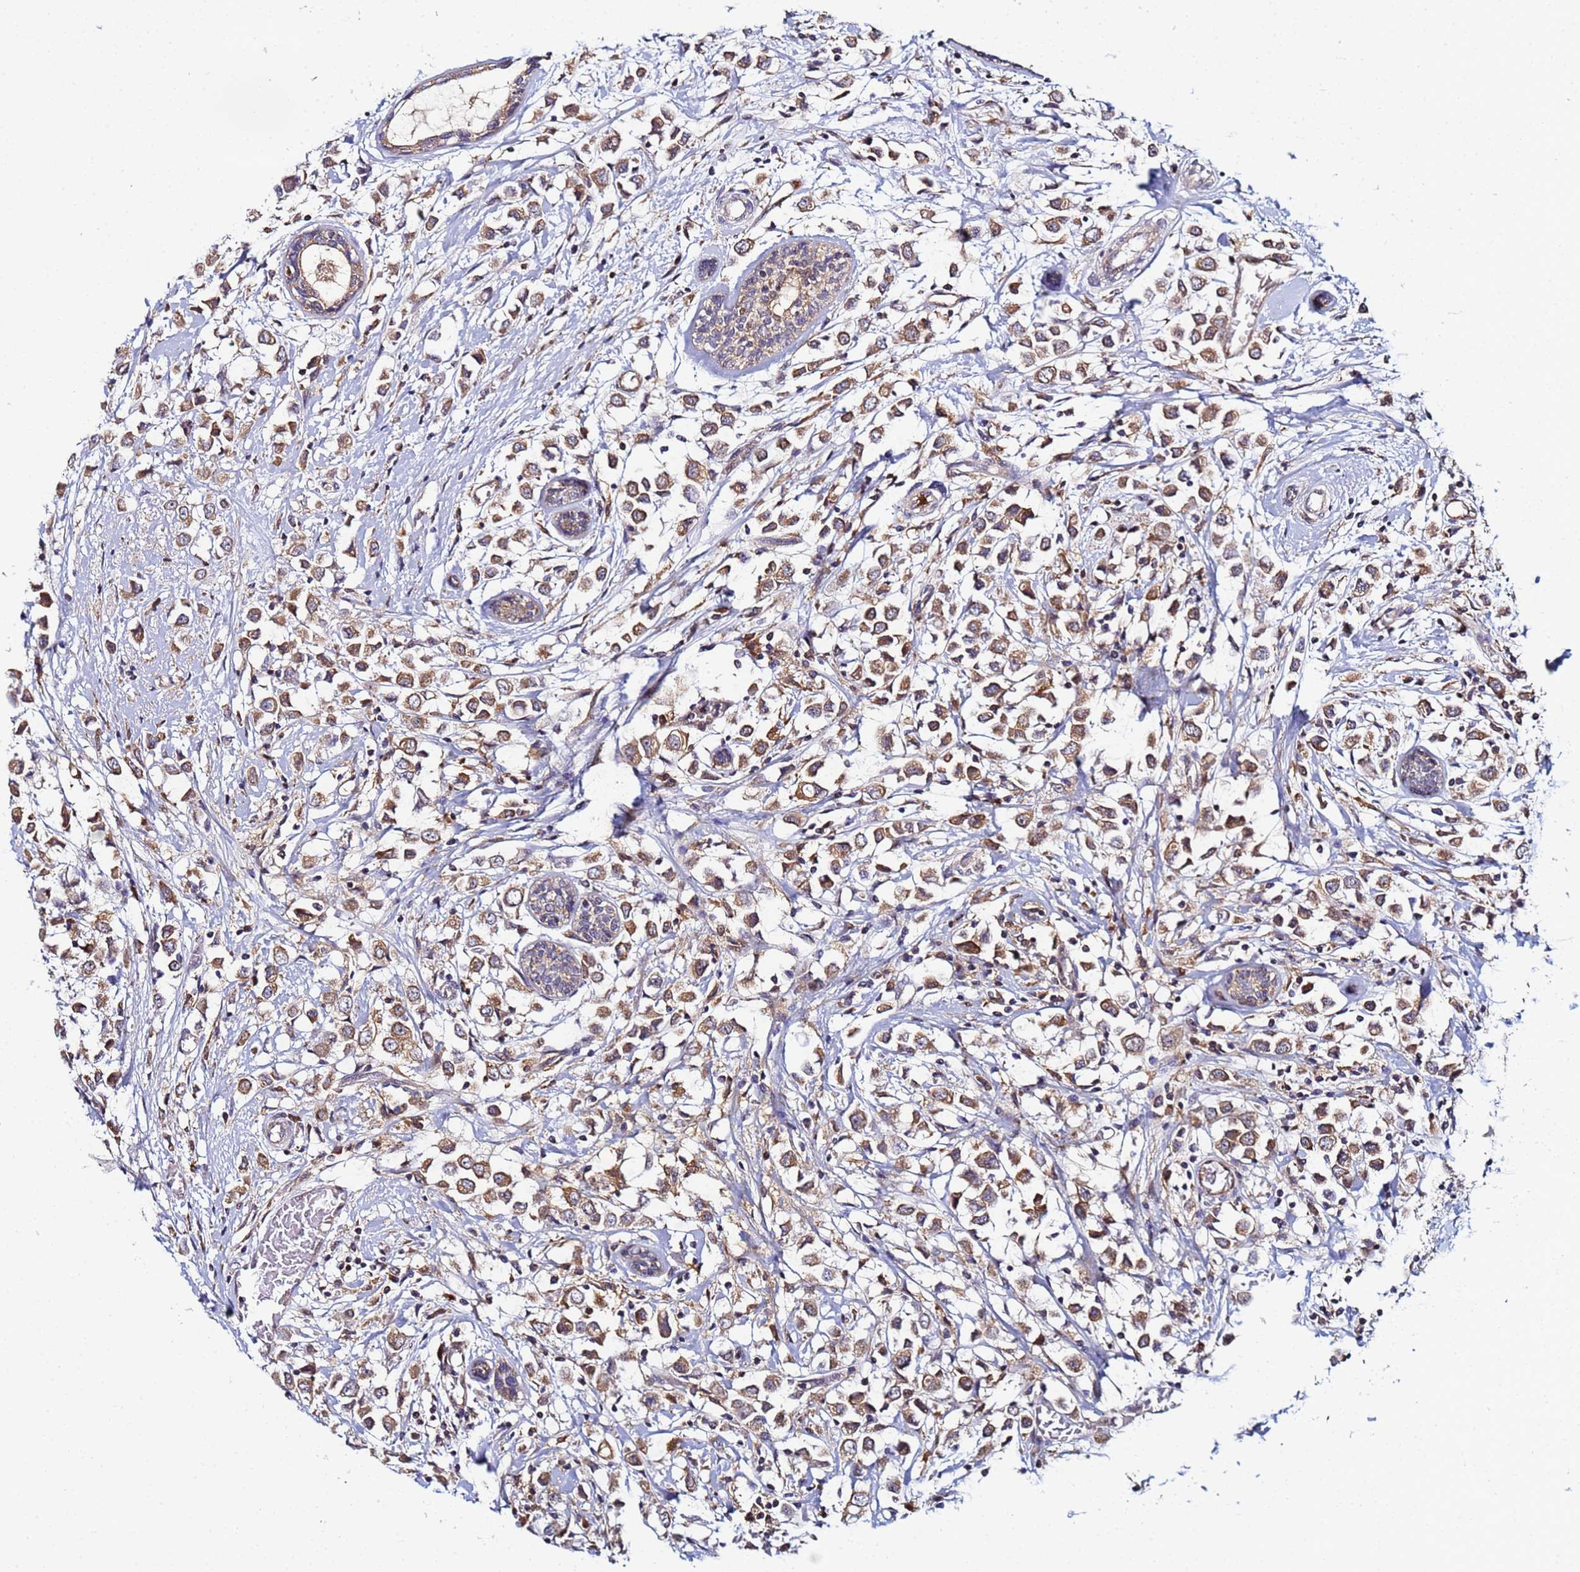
{"staining": {"intensity": "moderate", "quantity": ">75%", "location": "cytoplasmic/membranous"}, "tissue": "breast cancer", "cell_type": "Tumor cells", "image_type": "cancer", "snomed": [{"axis": "morphology", "description": "Duct carcinoma"}, {"axis": "topography", "description": "Breast"}], "caption": "This image reveals breast infiltrating ductal carcinoma stained with immunohistochemistry to label a protein in brown. The cytoplasmic/membranous of tumor cells show moderate positivity for the protein. Nuclei are counter-stained blue.", "gene": "CCDC127", "patient": {"sex": "female", "age": 61}}